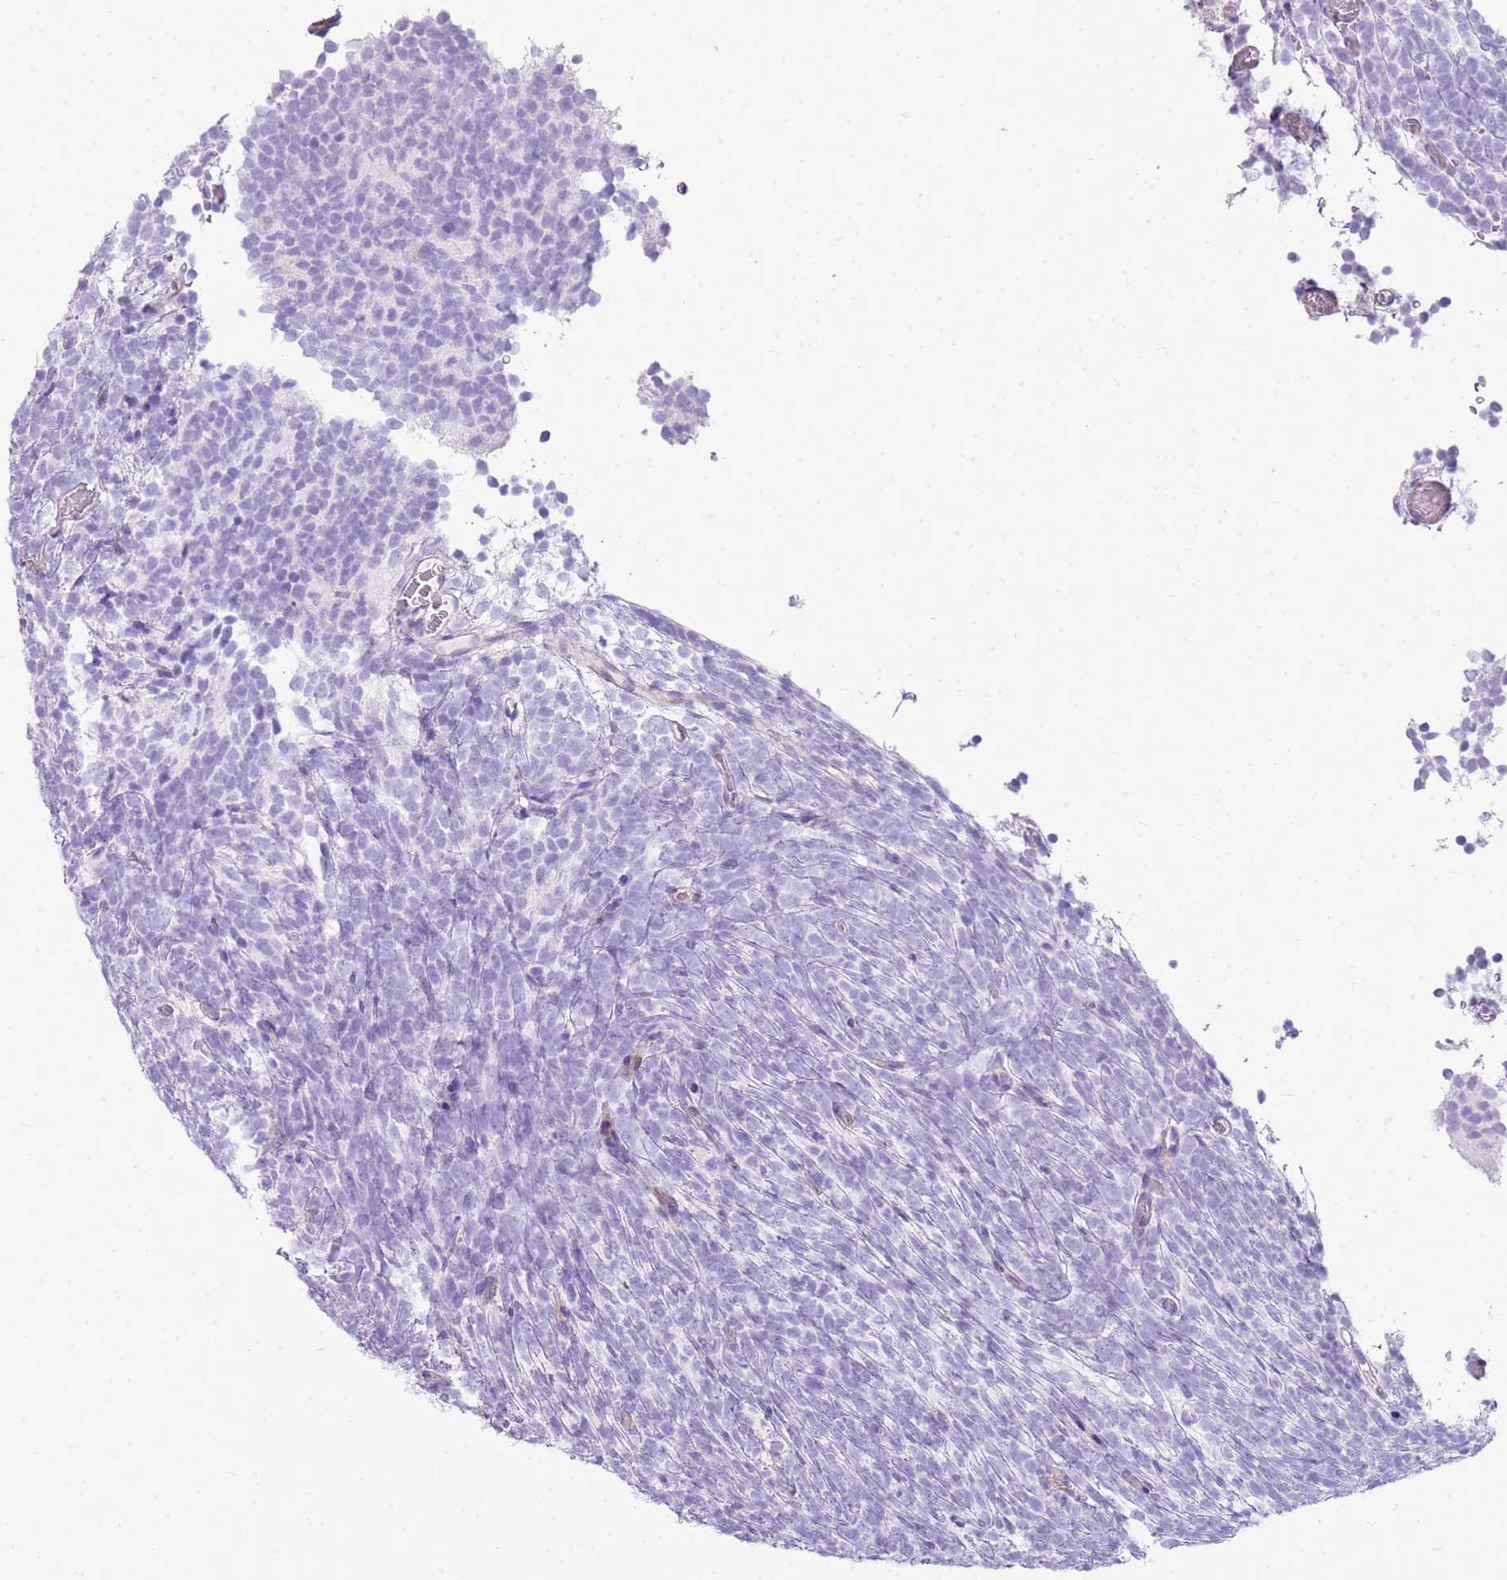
{"staining": {"intensity": "negative", "quantity": "none", "location": "none"}, "tissue": "glioma", "cell_type": "Tumor cells", "image_type": "cancer", "snomed": [{"axis": "morphology", "description": "Glioma, malignant, Low grade"}, {"axis": "topography", "description": "Brain"}], "caption": "DAB immunohistochemical staining of human glioma shows no significant positivity in tumor cells. (Stains: DAB immunohistochemistry (IHC) with hematoxylin counter stain, Microscopy: brightfield microscopy at high magnification).", "gene": "SULT1E1", "patient": {"sex": "female", "age": 1}}